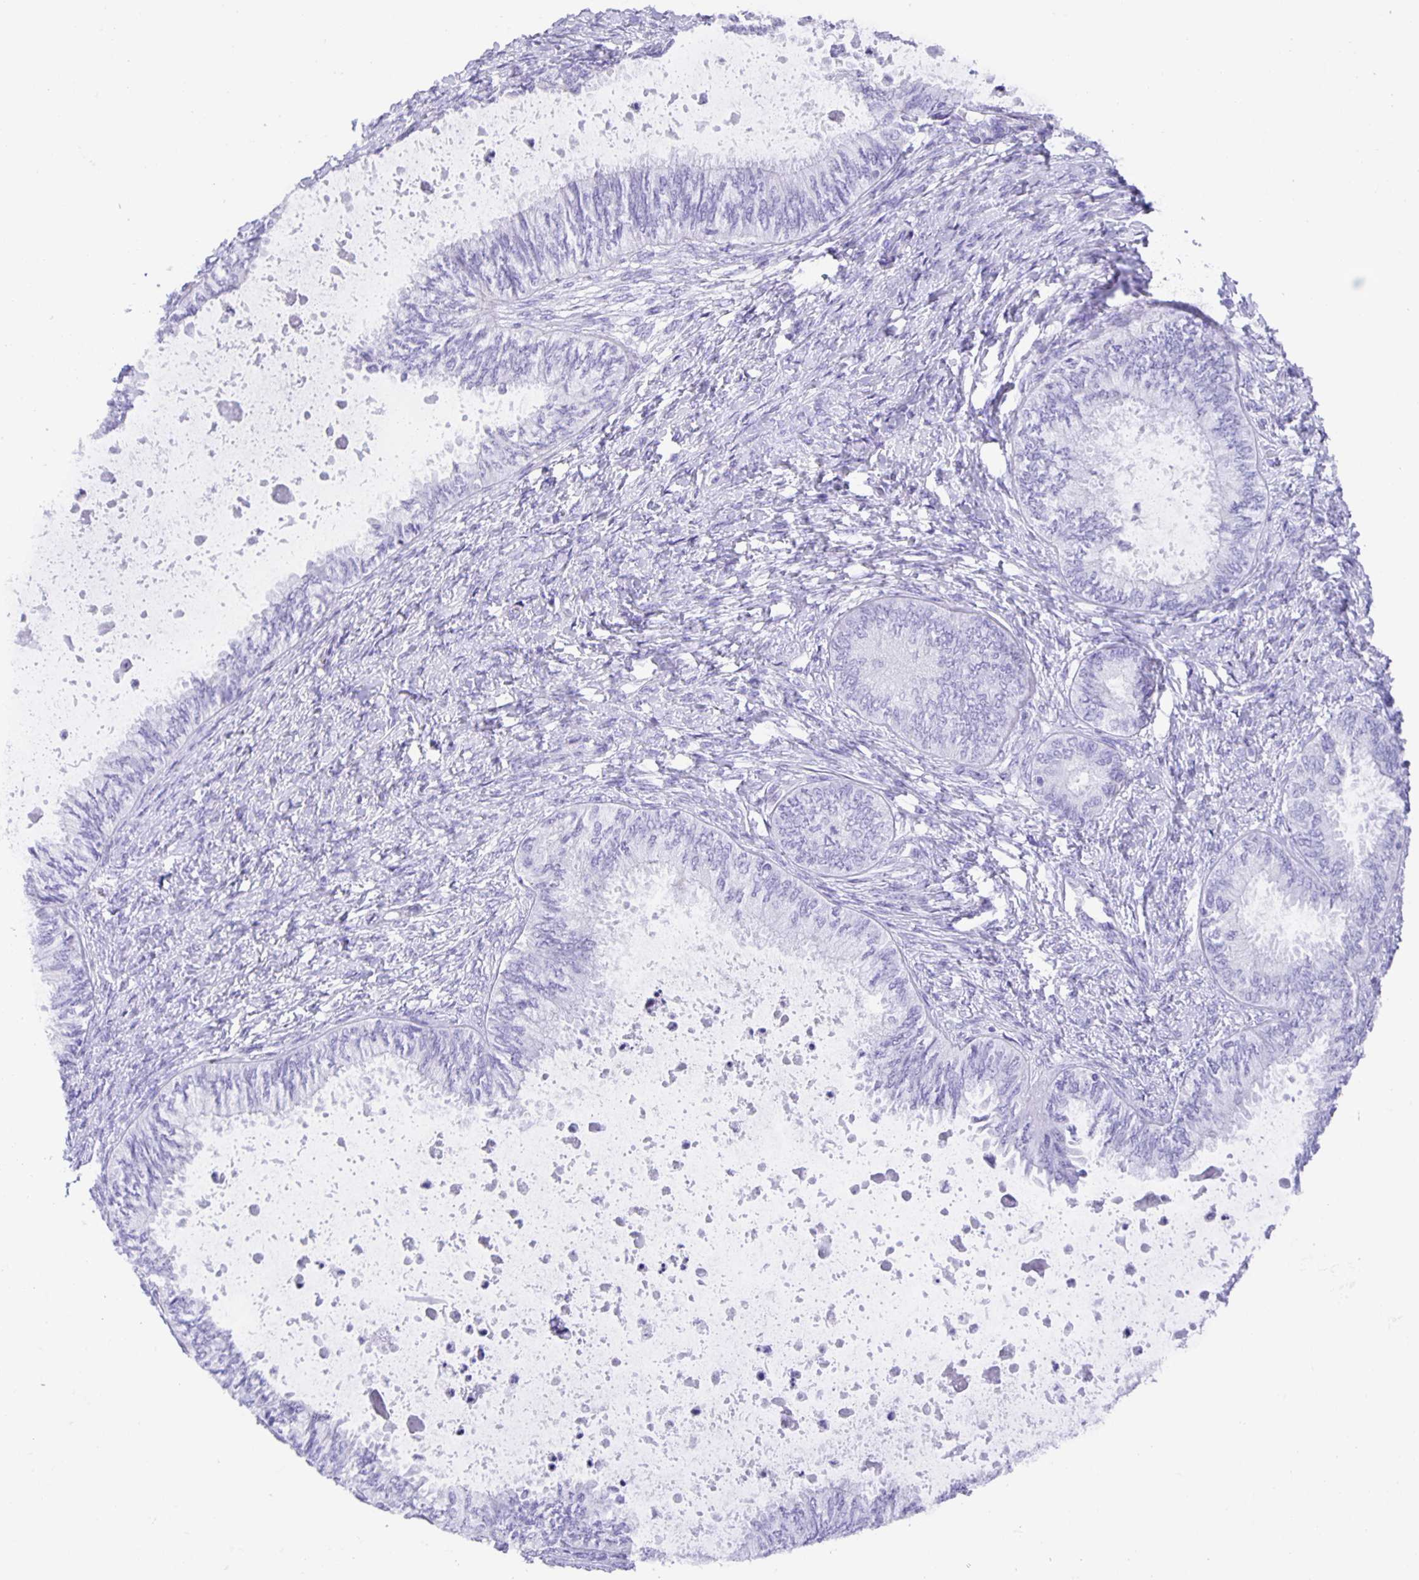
{"staining": {"intensity": "negative", "quantity": "none", "location": "none"}, "tissue": "ovarian cancer", "cell_type": "Tumor cells", "image_type": "cancer", "snomed": [{"axis": "morphology", "description": "Carcinoma, endometroid"}, {"axis": "topography", "description": "Ovary"}], "caption": "DAB immunohistochemical staining of ovarian endometroid carcinoma exhibits no significant positivity in tumor cells.", "gene": "GUCA2A", "patient": {"sex": "female", "age": 70}}